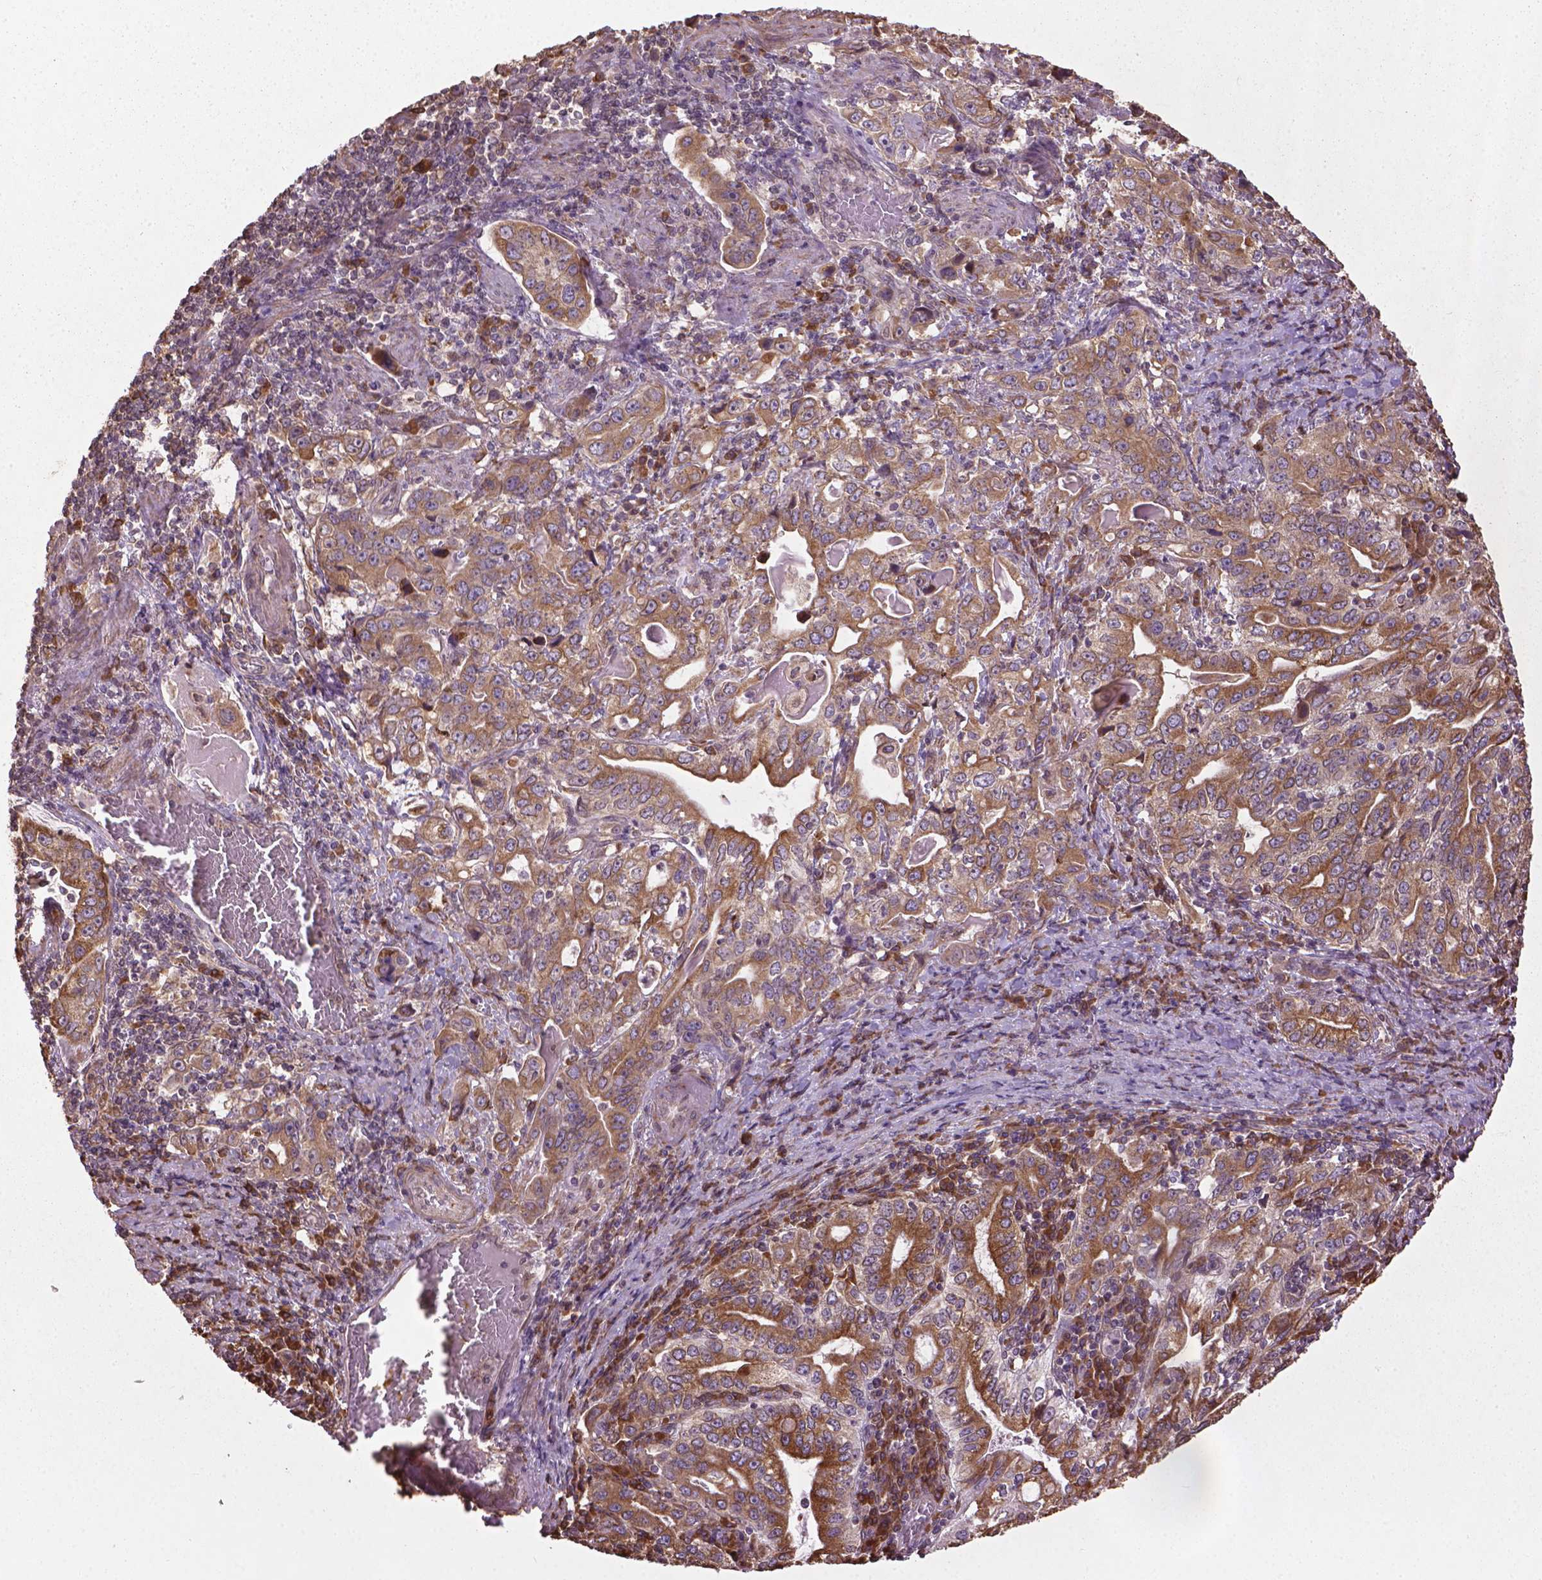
{"staining": {"intensity": "moderate", "quantity": ">75%", "location": "cytoplasmic/membranous"}, "tissue": "stomach cancer", "cell_type": "Tumor cells", "image_type": "cancer", "snomed": [{"axis": "morphology", "description": "Adenocarcinoma, NOS"}, {"axis": "topography", "description": "Stomach, lower"}], "caption": "Brown immunohistochemical staining in stomach cancer demonstrates moderate cytoplasmic/membranous expression in approximately >75% of tumor cells.", "gene": "GAS1", "patient": {"sex": "female", "age": 72}}